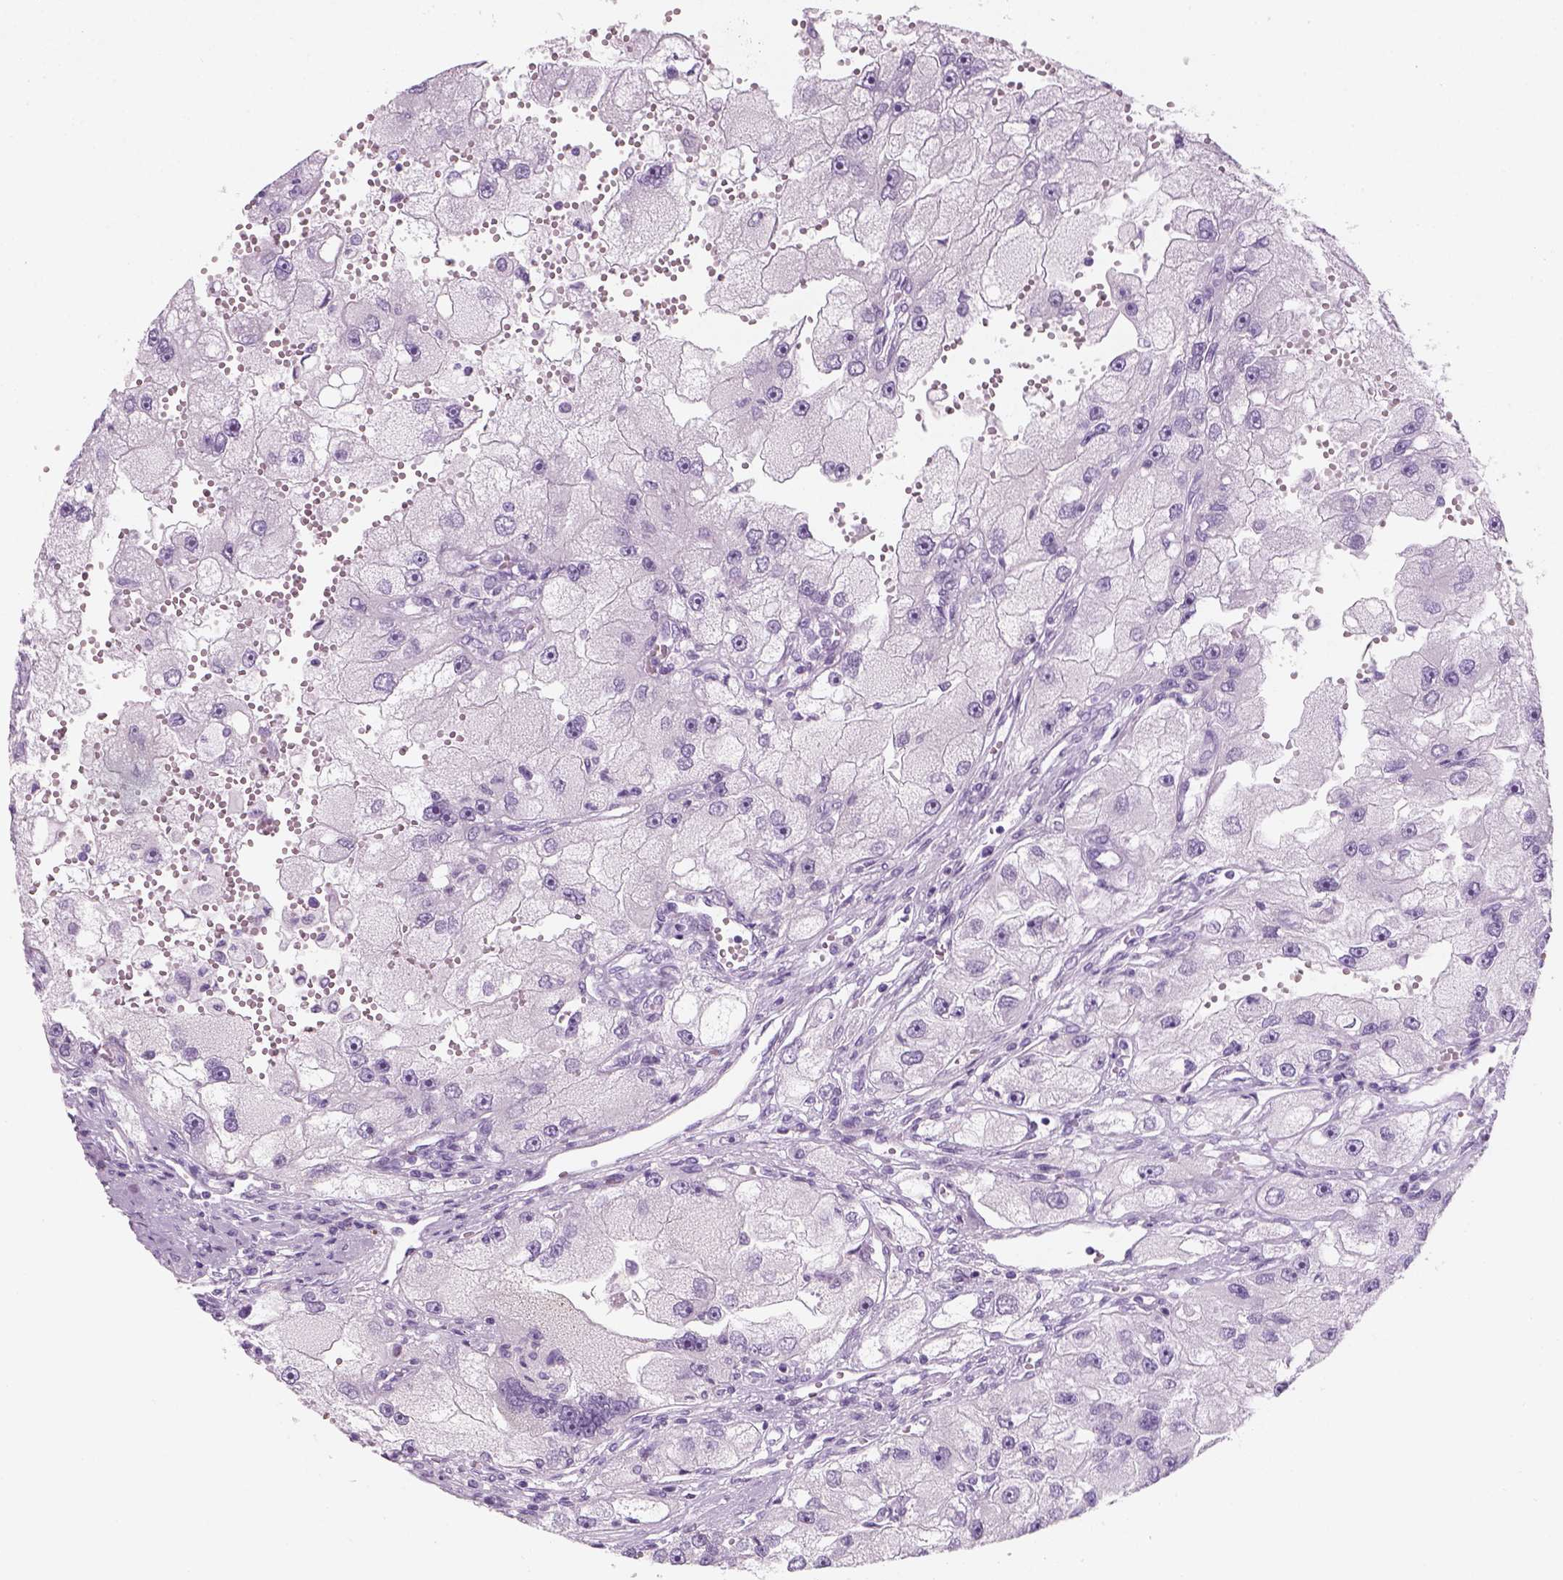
{"staining": {"intensity": "negative", "quantity": "none", "location": "none"}, "tissue": "renal cancer", "cell_type": "Tumor cells", "image_type": "cancer", "snomed": [{"axis": "morphology", "description": "Adenocarcinoma, NOS"}, {"axis": "topography", "description": "Kidney"}], "caption": "Immunohistochemistry (IHC) image of adenocarcinoma (renal) stained for a protein (brown), which reveals no expression in tumor cells.", "gene": "KRTAP11-1", "patient": {"sex": "male", "age": 63}}